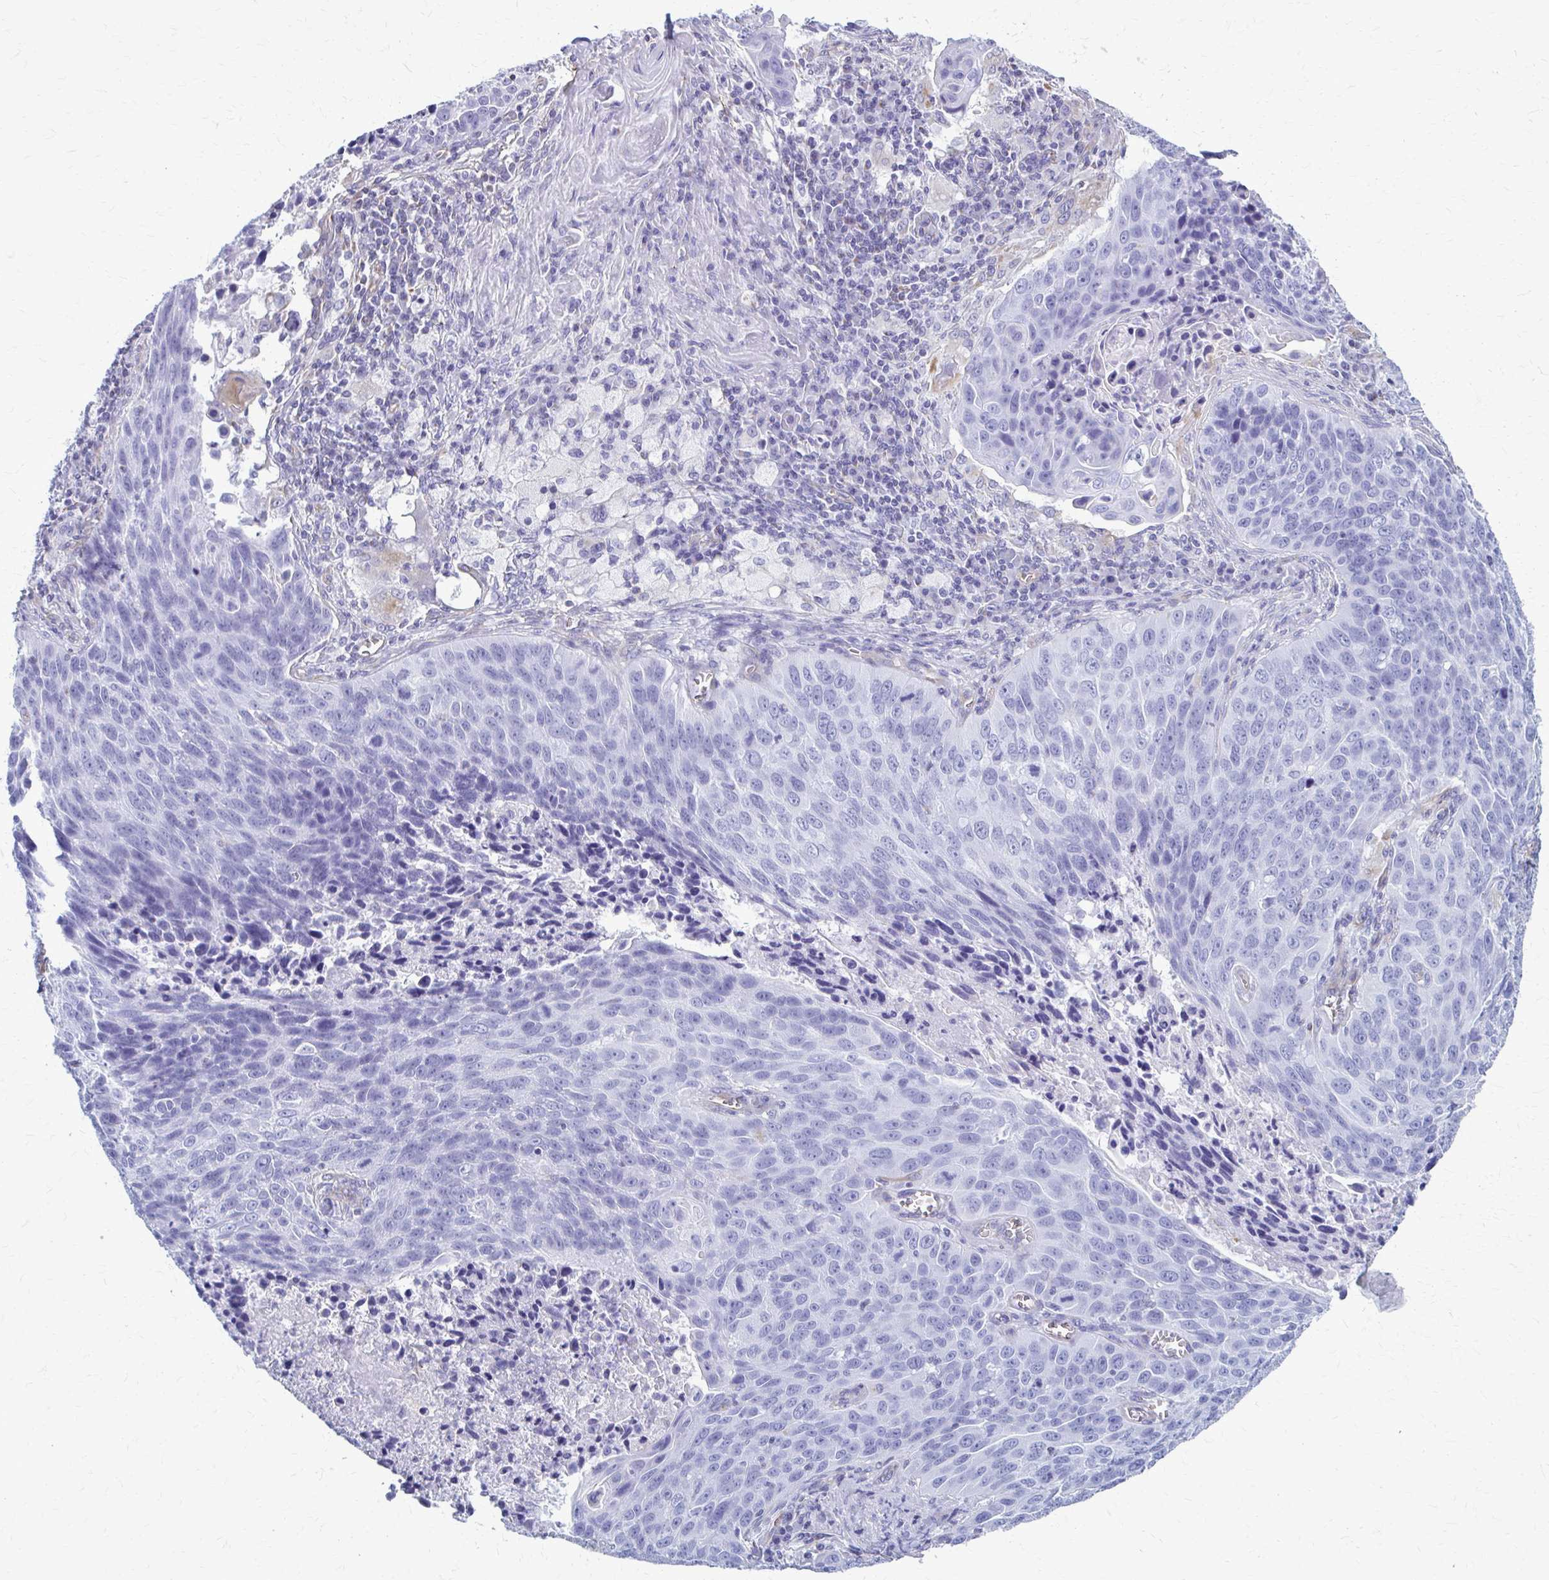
{"staining": {"intensity": "negative", "quantity": "none", "location": "none"}, "tissue": "lung cancer", "cell_type": "Tumor cells", "image_type": "cancer", "snomed": [{"axis": "morphology", "description": "Squamous cell carcinoma, NOS"}, {"axis": "topography", "description": "Lung"}], "caption": "Immunohistochemistry (IHC) of lung squamous cell carcinoma reveals no staining in tumor cells. (Stains: DAB immunohistochemistry (IHC) with hematoxylin counter stain, Microscopy: brightfield microscopy at high magnification).", "gene": "GFAP", "patient": {"sex": "male", "age": 78}}